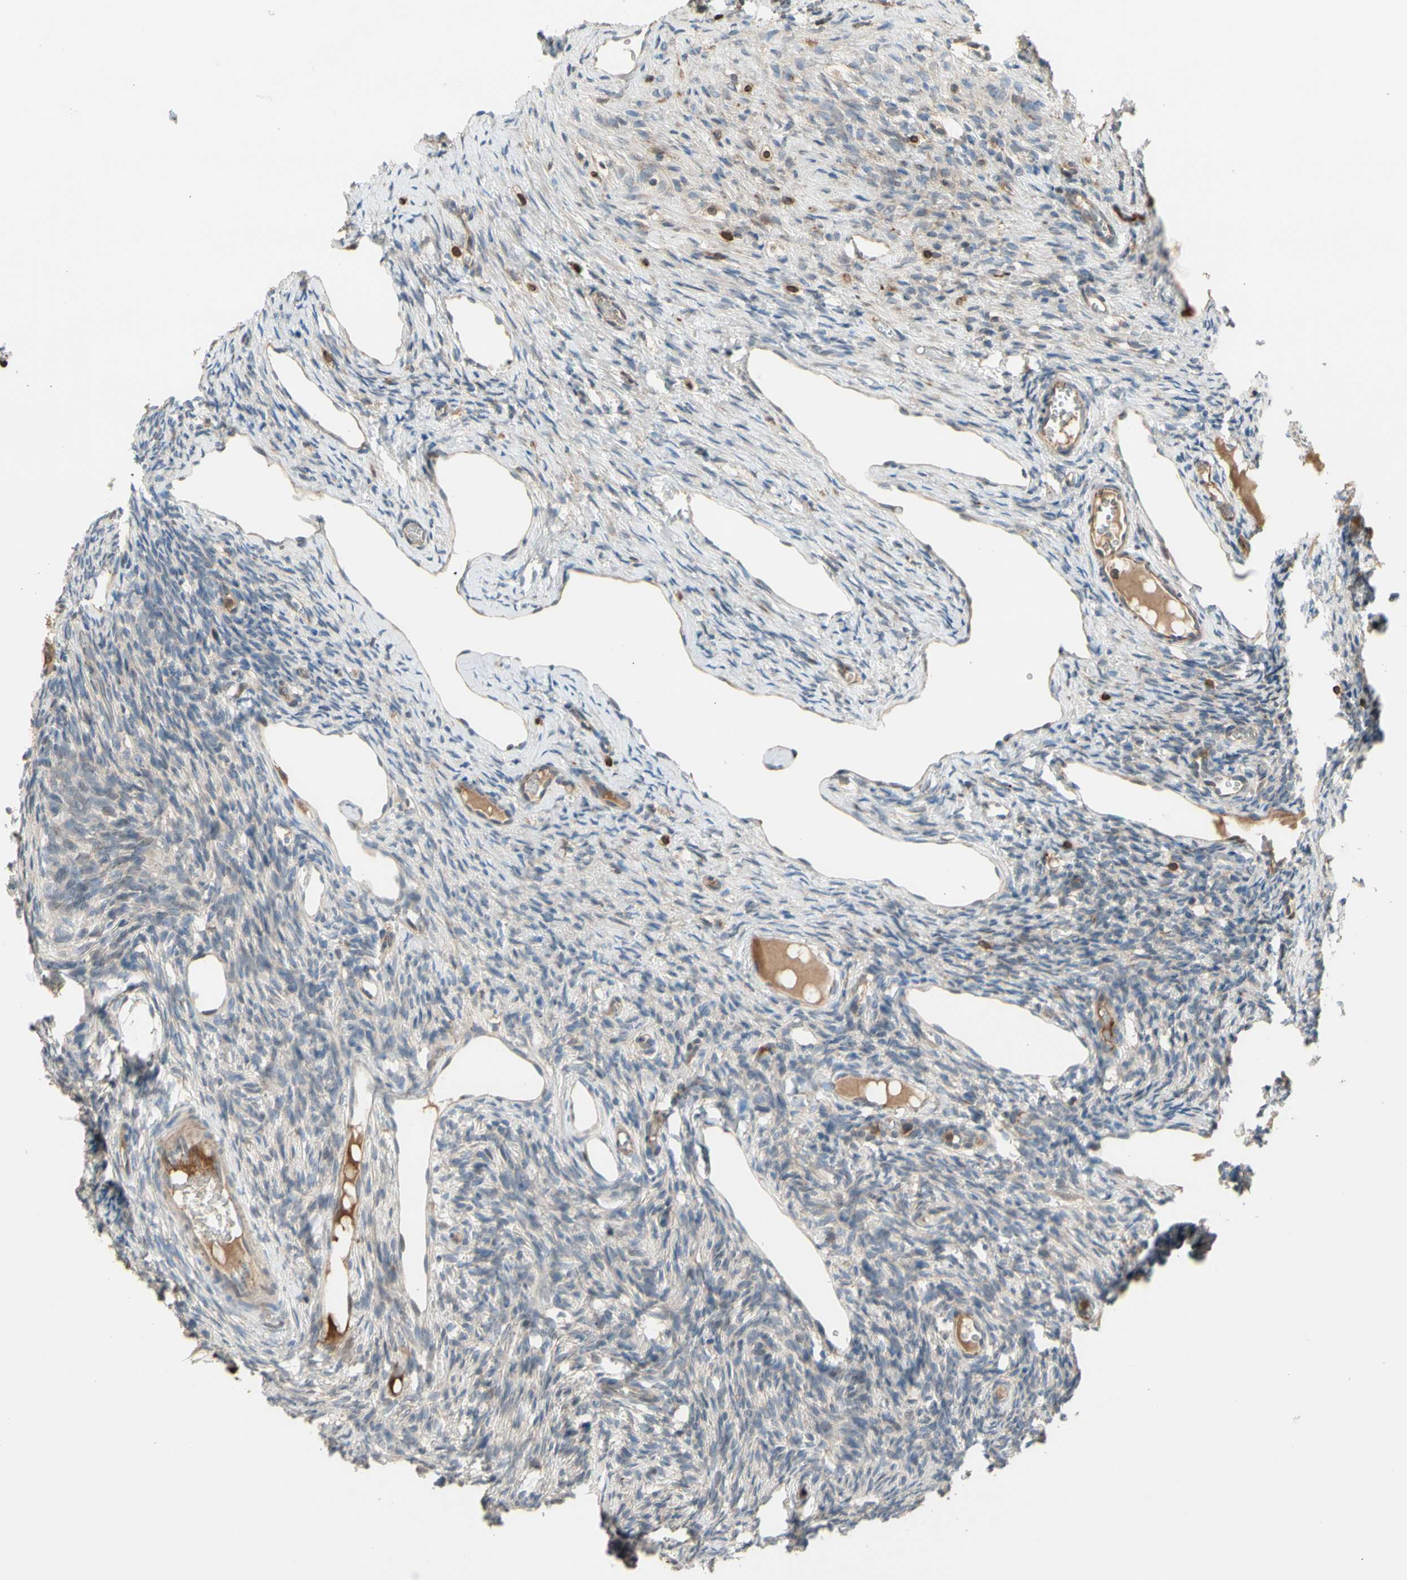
{"staining": {"intensity": "weak", "quantity": "<25%", "location": "cytoplasmic/membranous"}, "tissue": "ovary", "cell_type": "Ovarian stroma cells", "image_type": "normal", "snomed": [{"axis": "morphology", "description": "Normal tissue, NOS"}, {"axis": "topography", "description": "Ovary"}], "caption": "IHC image of benign ovary: ovary stained with DAB (3,3'-diaminobenzidine) demonstrates no significant protein staining in ovarian stroma cells. Brightfield microscopy of immunohistochemistry (IHC) stained with DAB (3,3'-diaminobenzidine) (brown) and hematoxylin (blue), captured at high magnification.", "gene": "GALNT5", "patient": {"sex": "female", "age": 33}}